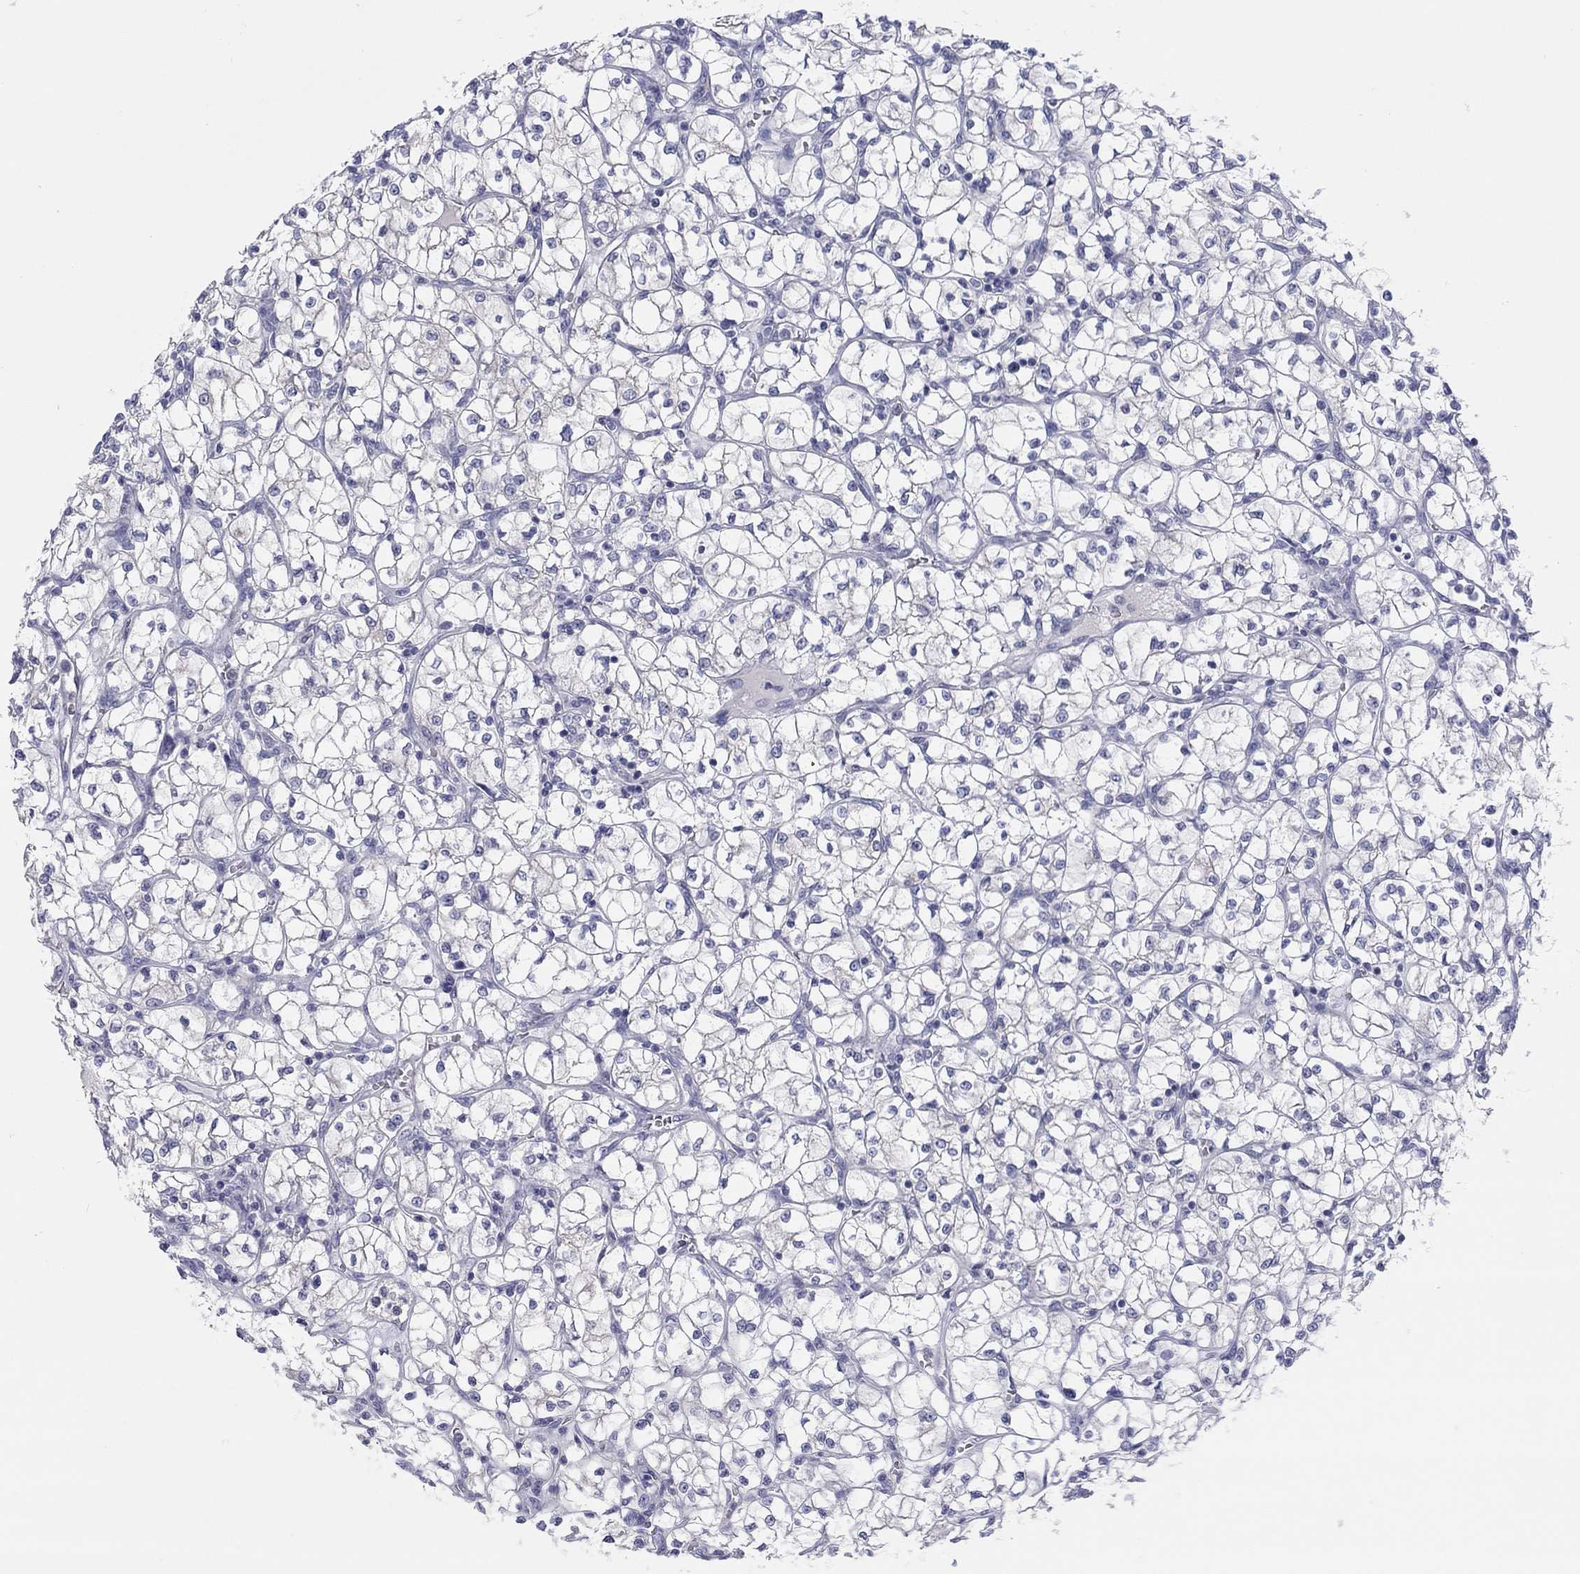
{"staining": {"intensity": "negative", "quantity": "none", "location": "none"}, "tissue": "renal cancer", "cell_type": "Tumor cells", "image_type": "cancer", "snomed": [{"axis": "morphology", "description": "Adenocarcinoma, NOS"}, {"axis": "topography", "description": "Kidney"}], "caption": "Immunohistochemistry (IHC) of adenocarcinoma (renal) exhibits no expression in tumor cells. (Immunohistochemistry (IHC), brightfield microscopy, high magnification).", "gene": "CPNE6", "patient": {"sex": "female", "age": 64}}